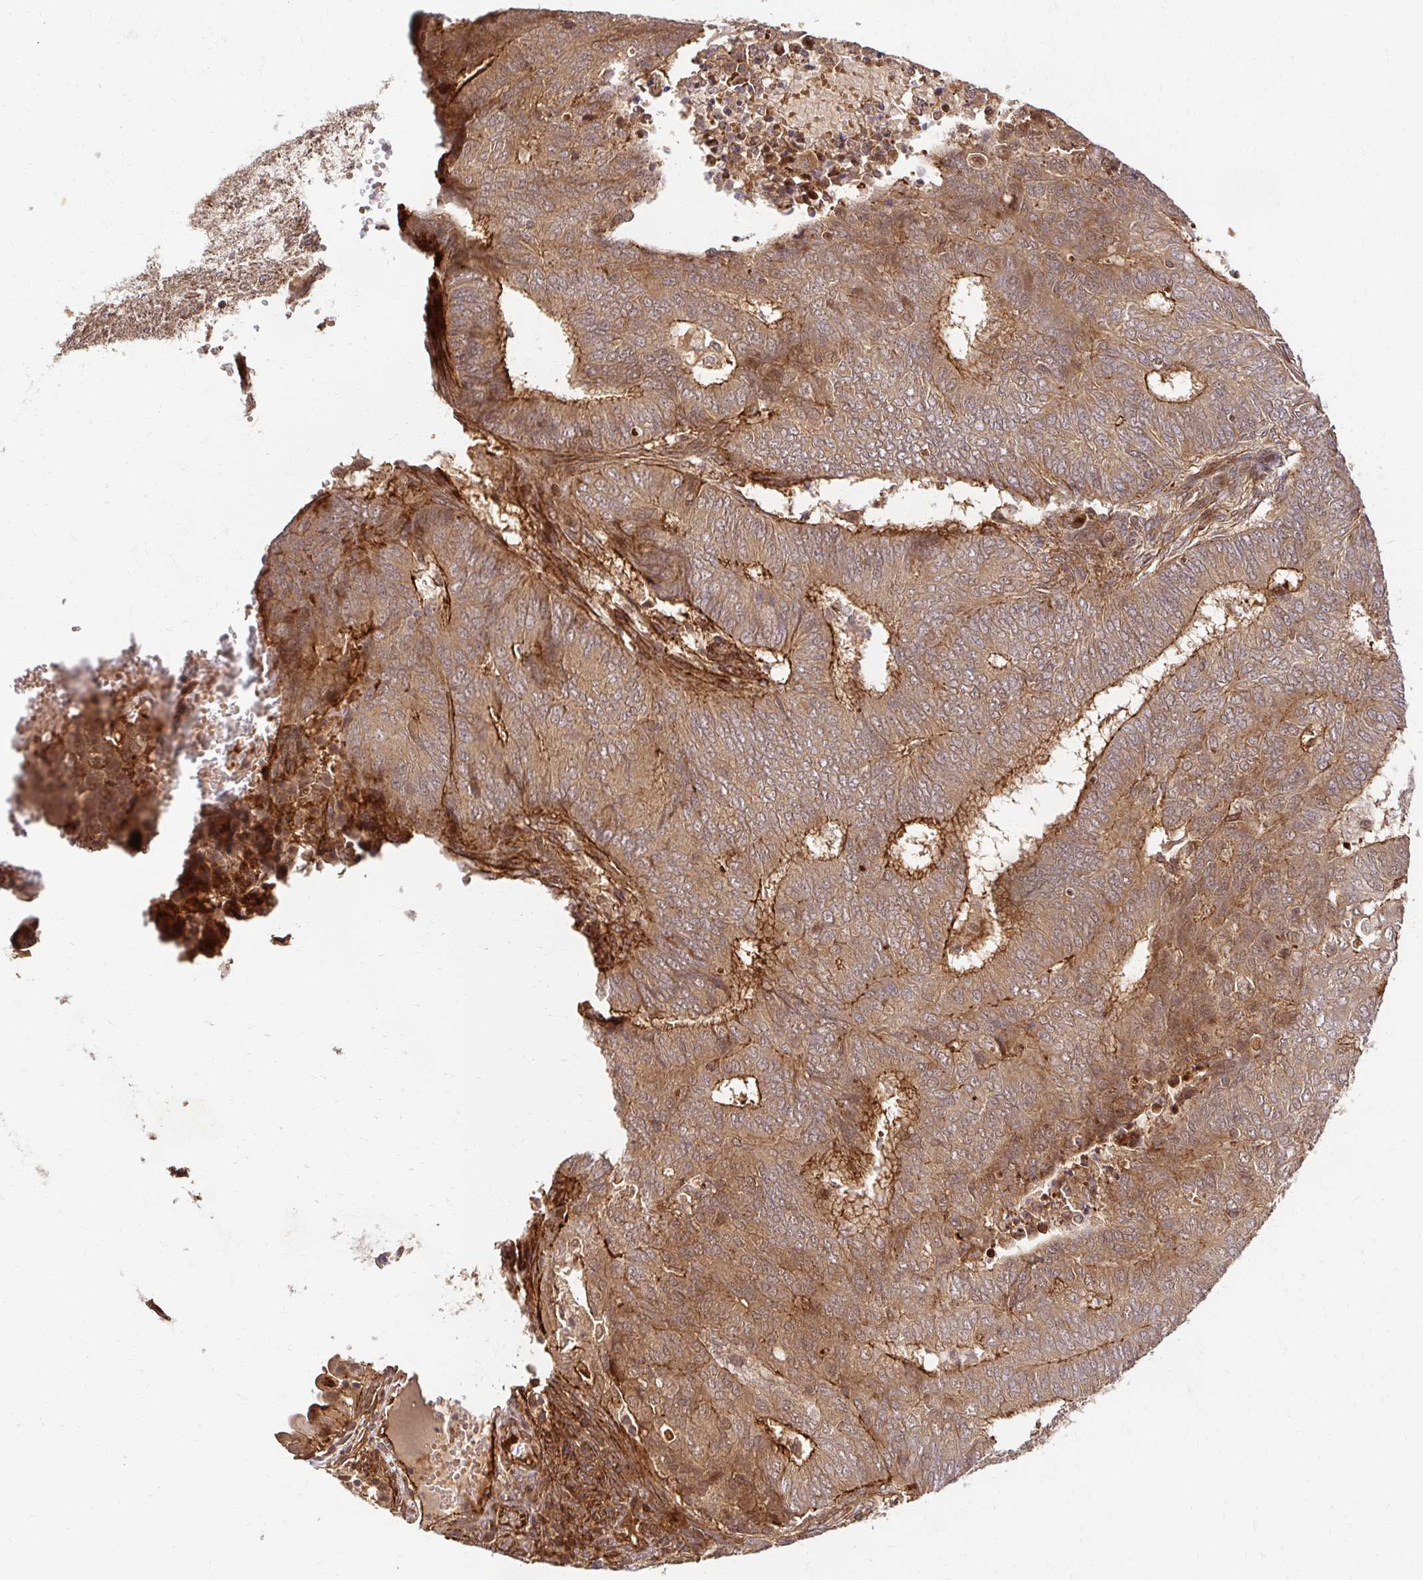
{"staining": {"intensity": "moderate", "quantity": "25%-75%", "location": "cytoplasmic/membranous"}, "tissue": "endometrial cancer", "cell_type": "Tumor cells", "image_type": "cancer", "snomed": [{"axis": "morphology", "description": "Adenocarcinoma, NOS"}, {"axis": "topography", "description": "Endometrium"}], "caption": "Adenocarcinoma (endometrial) stained for a protein displays moderate cytoplasmic/membranous positivity in tumor cells.", "gene": "PSMA4", "patient": {"sex": "female", "age": 62}}